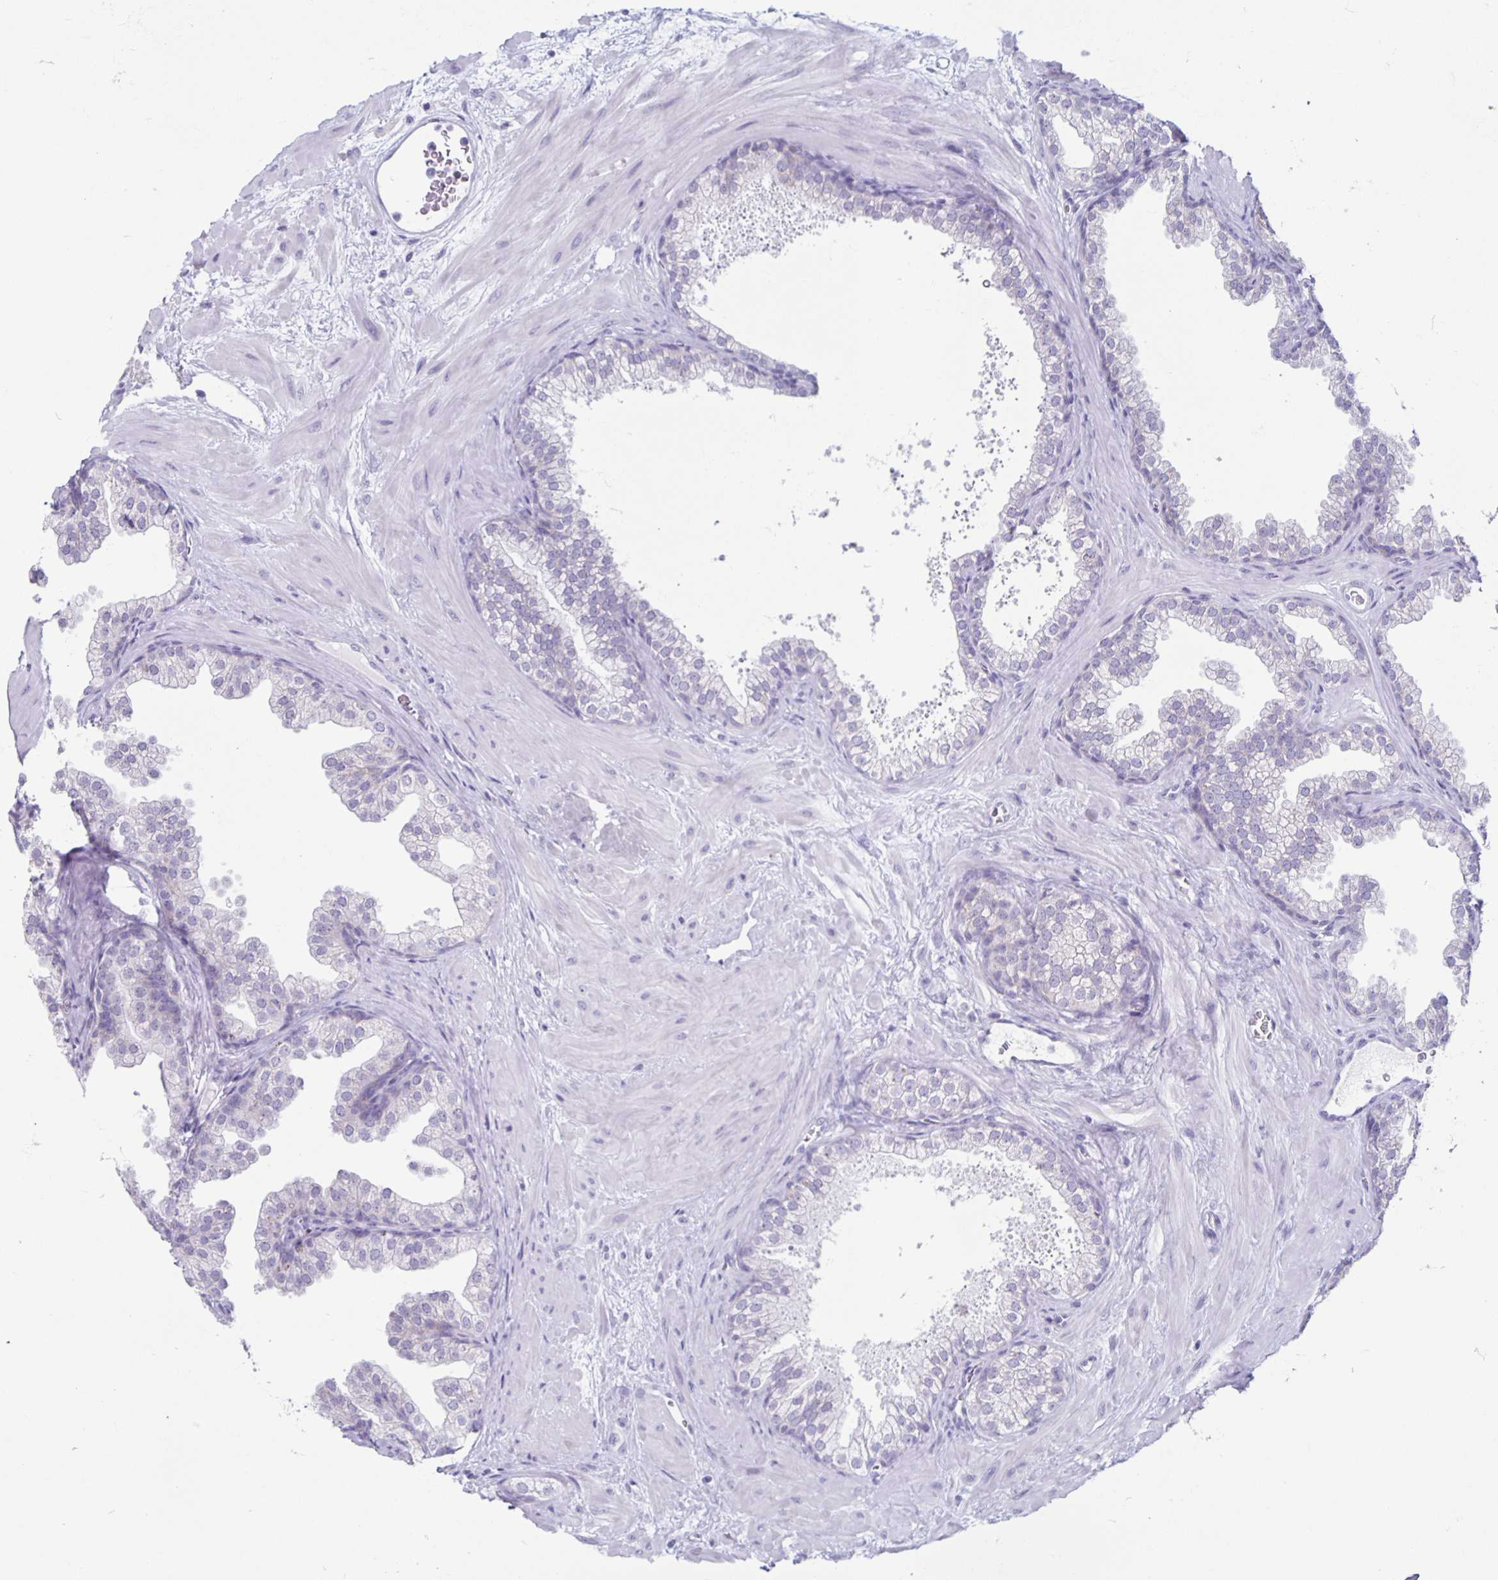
{"staining": {"intensity": "negative", "quantity": "none", "location": "none"}, "tissue": "prostate", "cell_type": "Glandular cells", "image_type": "normal", "snomed": [{"axis": "morphology", "description": "Normal tissue, NOS"}, {"axis": "topography", "description": "Prostate"}], "caption": "DAB (3,3'-diaminobenzidine) immunohistochemical staining of unremarkable human prostate exhibits no significant expression in glandular cells. (Stains: DAB (3,3'-diaminobenzidine) immunohistochemistry (IHC) with hematoxylin counter stain, Microscopy: brightfield microscopy at high magnification).", "gene": "CT45A10", "patient": {"sex": "male", "age": 37}}